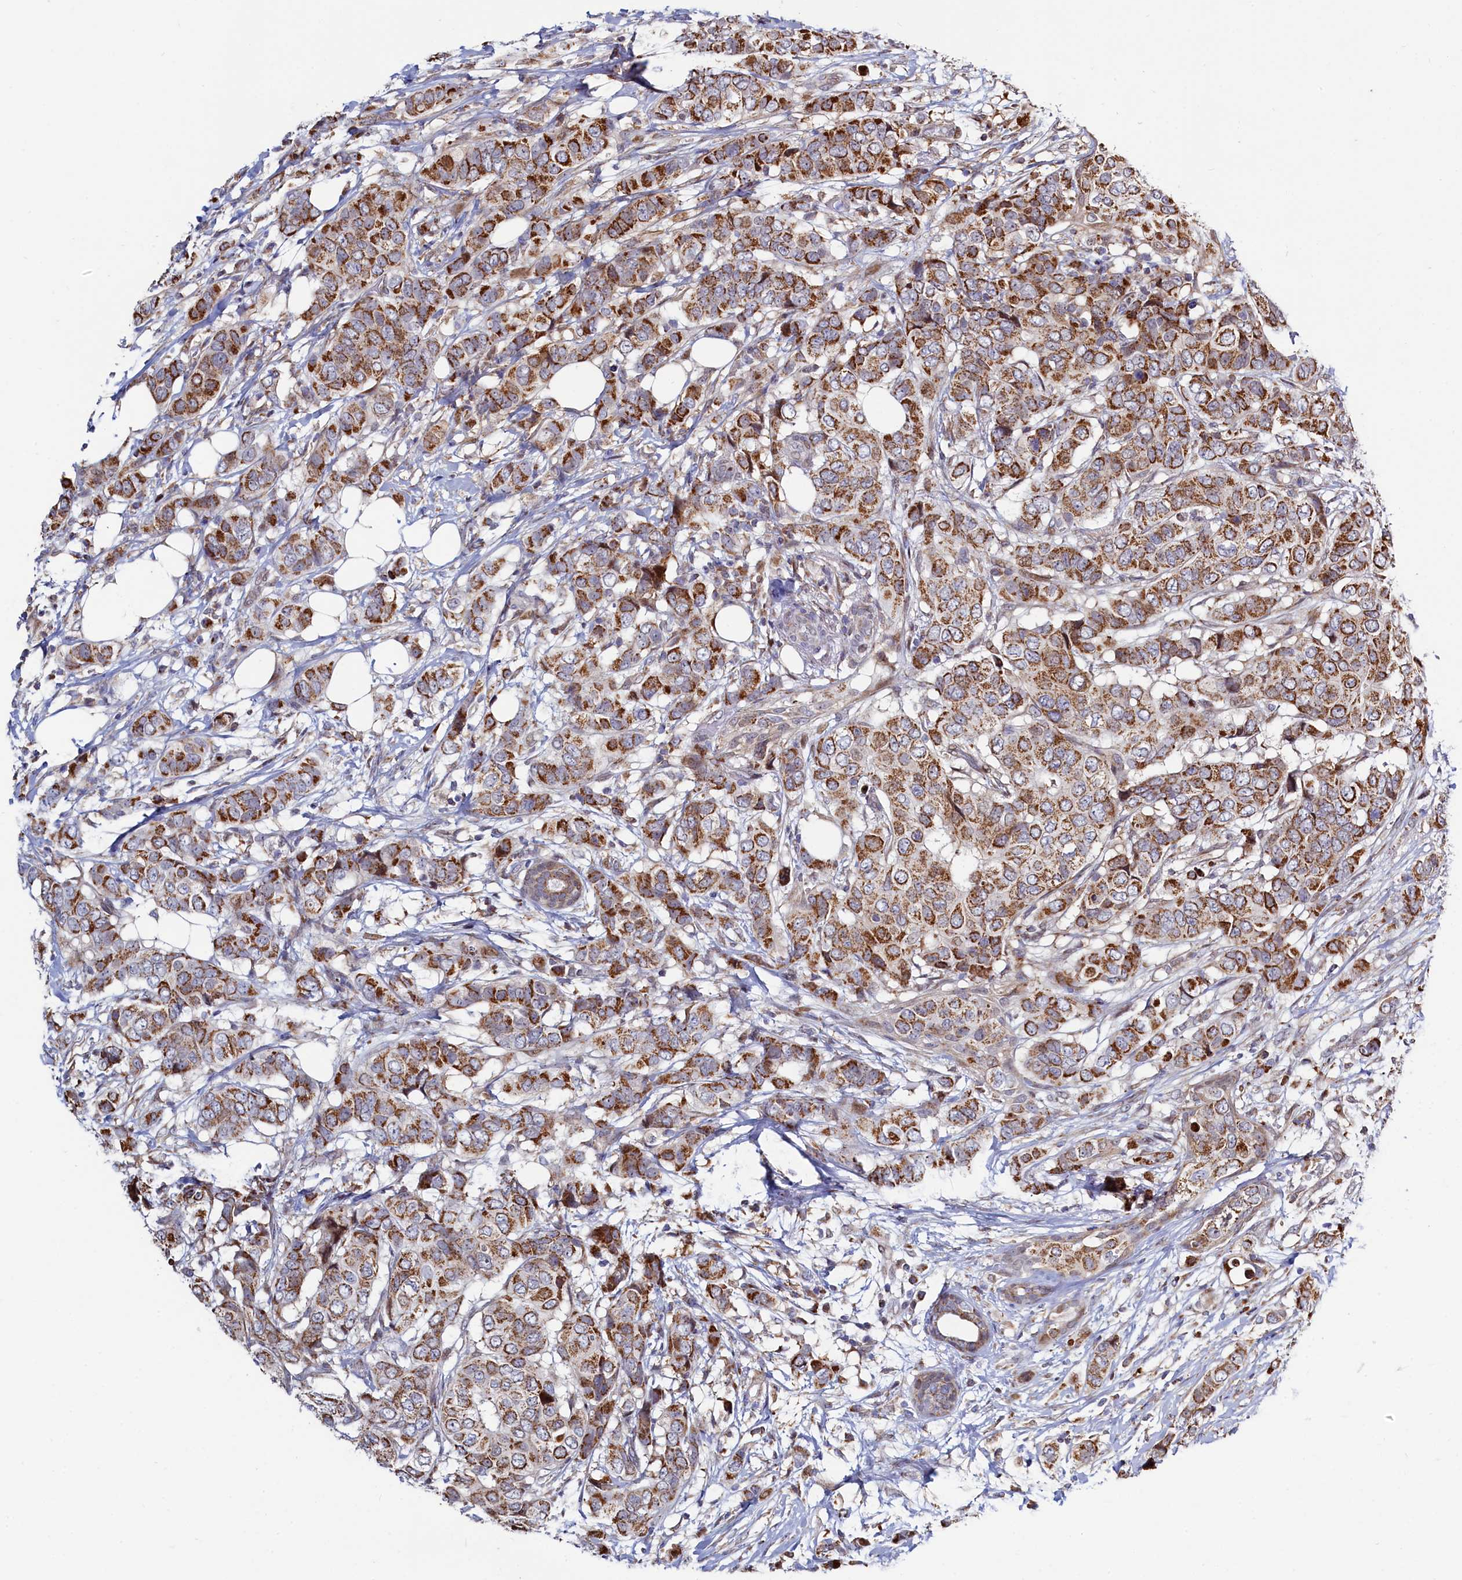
{"staining": {"intensity": "strong", "quantity": ">75%", "location": "cytoplasmic/membranous"}, "tissue": "breast cancer", "cell_type": "Tumor cells", "image_type": "cancer", "snomed": [{"axis": "morphology", "description": "Lobular carcinoma"}, {"axis": "topography", "description": "Breast"}], "caption": "Breast lobular carcinoma tissue displays strong cytoplasmic/membranous expression in about >75% of tumor cells Using DAB (brown) and hematoxylin (blue) stains, captured at high magnification using brightfield microscopy.", "gene": "HDGFL3", "patient": {"sex": "female", "age": 51}}